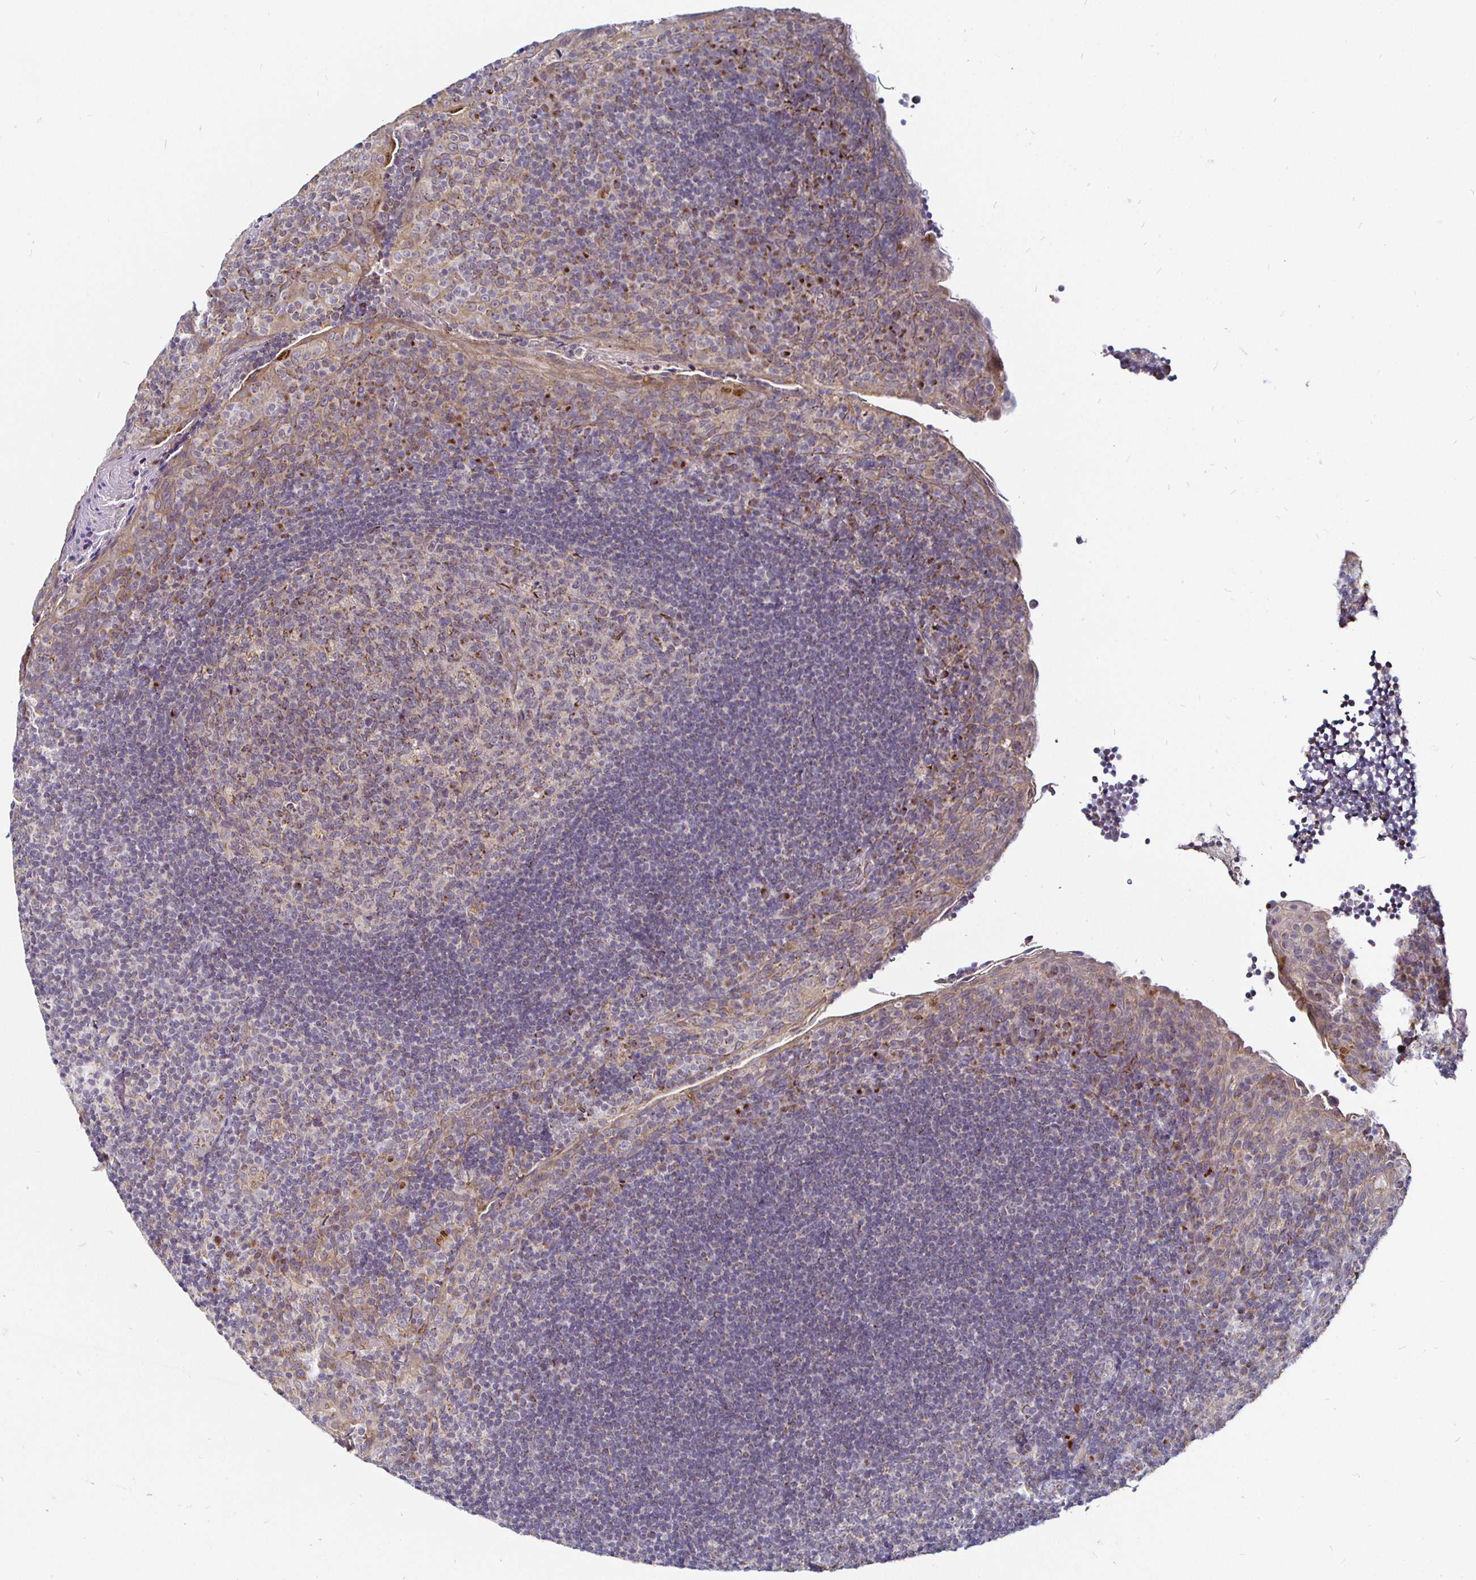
{"staining": {"intensity": "weak", "quantity": "25%-75%", "location": "cytoplasmic/membranous"}, "tissue": "tonsil", "cell_type": "Germinal center cells", "image_type": "normal", "snomed": [{"axis": "morphology", "description": "Normal tissue, NOS"}, {"axis": "topography", "description": "Tonsil"}], "caption": "Immunohistochemical staining of normal tonsil demonstrates weak cytoplasmic/membranous protein expression in about 25%-75% of germinal center cells. The staining was performed using DAB (3,3'-diaminobenzidine), with brown indicating positive protein expression. Nuclei are stained blue with hematoxylin.", "gene": "ATG3", "patient": {"sex": "male", "age": 17}}